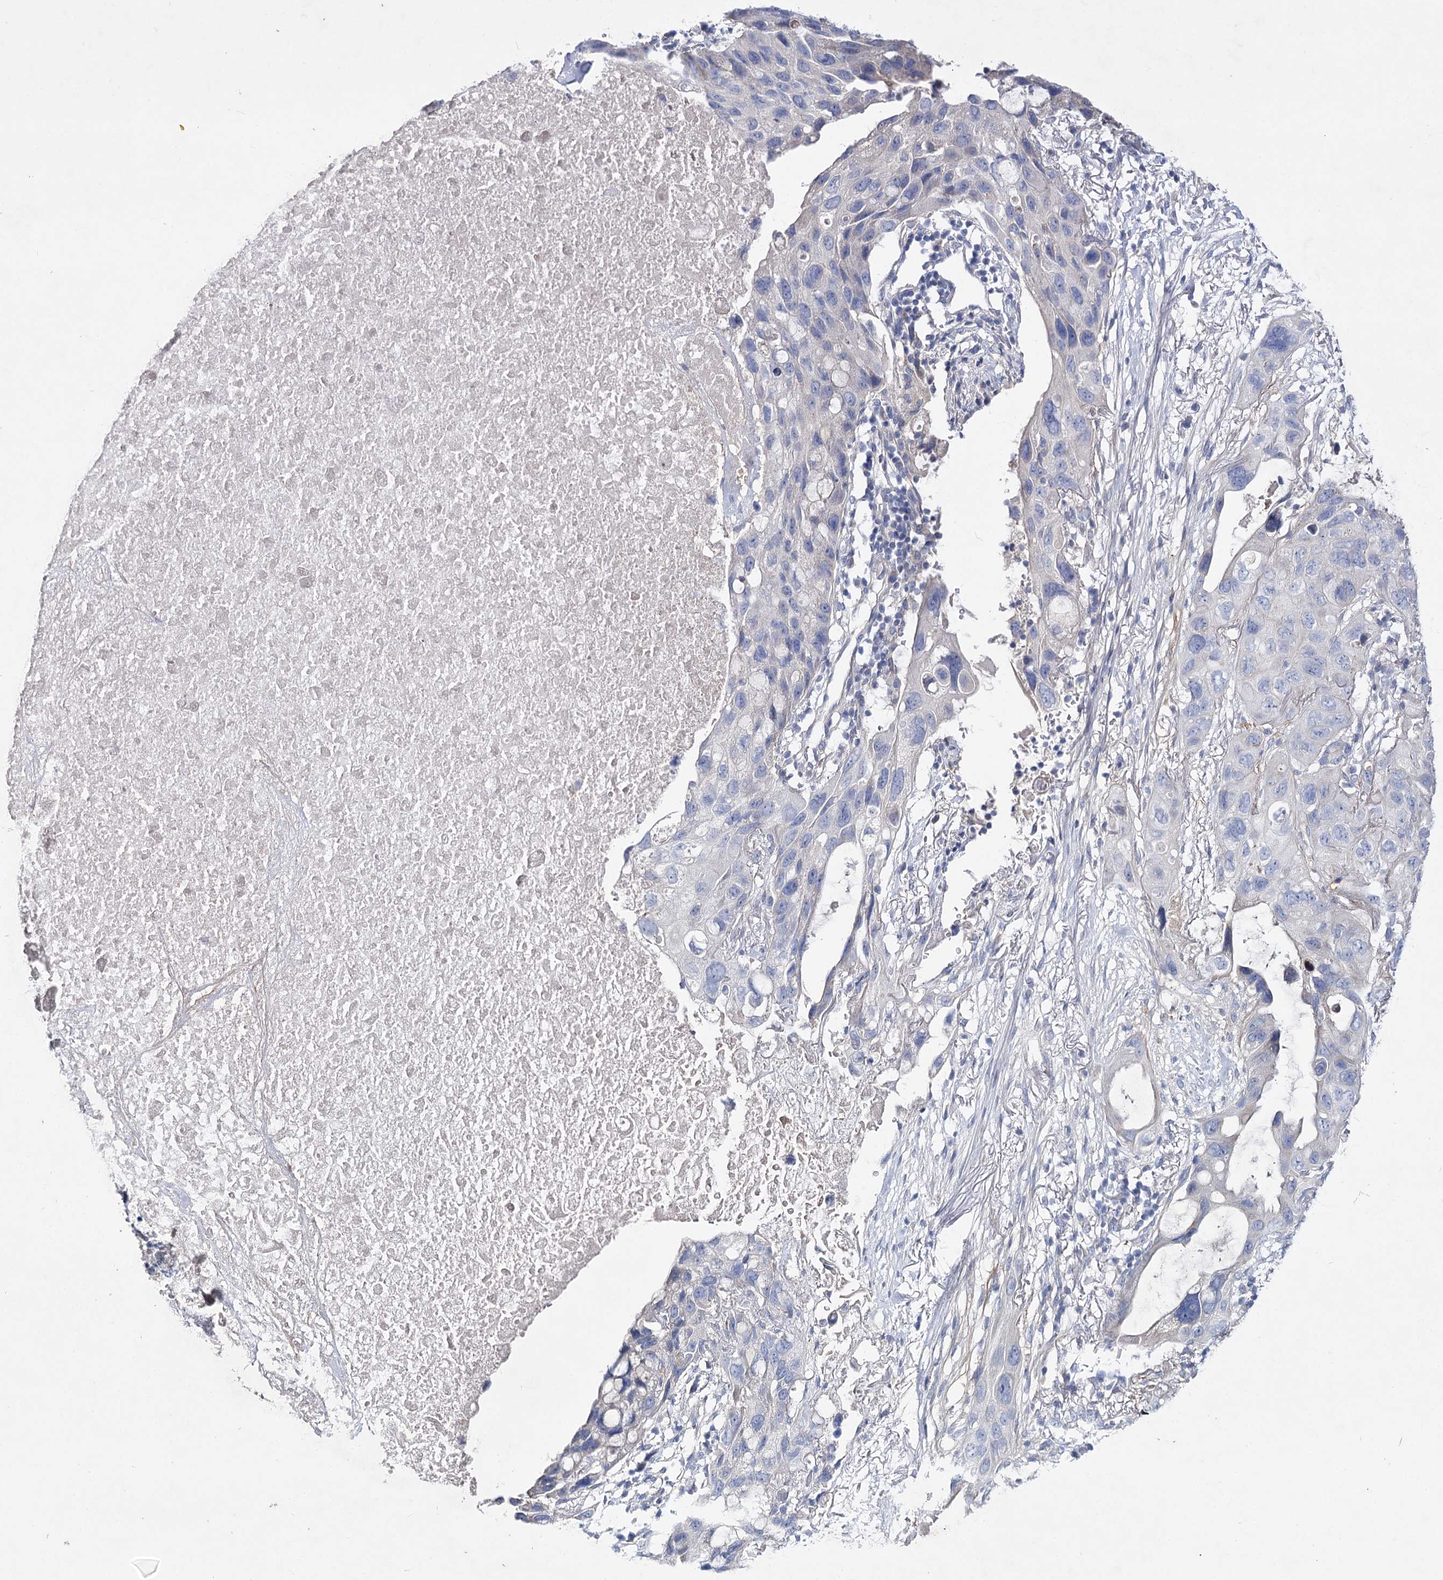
{"staining": {"intensity": "negative", "quantity": "none", "location": "none"}, "tissue": "lung cancer", "cell_type": "Tumor cells", "image_type": "cancer", "snomed": [{"axis": "morphology", "description": "Squamous cell carcinoma, NOS"}, {"axis": "topography", "description": "Lung"}], "caption": "Tumor cells show no significant protein staining in lung squamous cell carcinoma. Nuclei are stained in blue.", "gene": "LRRC14B", "patient": {"sex": "female", "age": 73}}